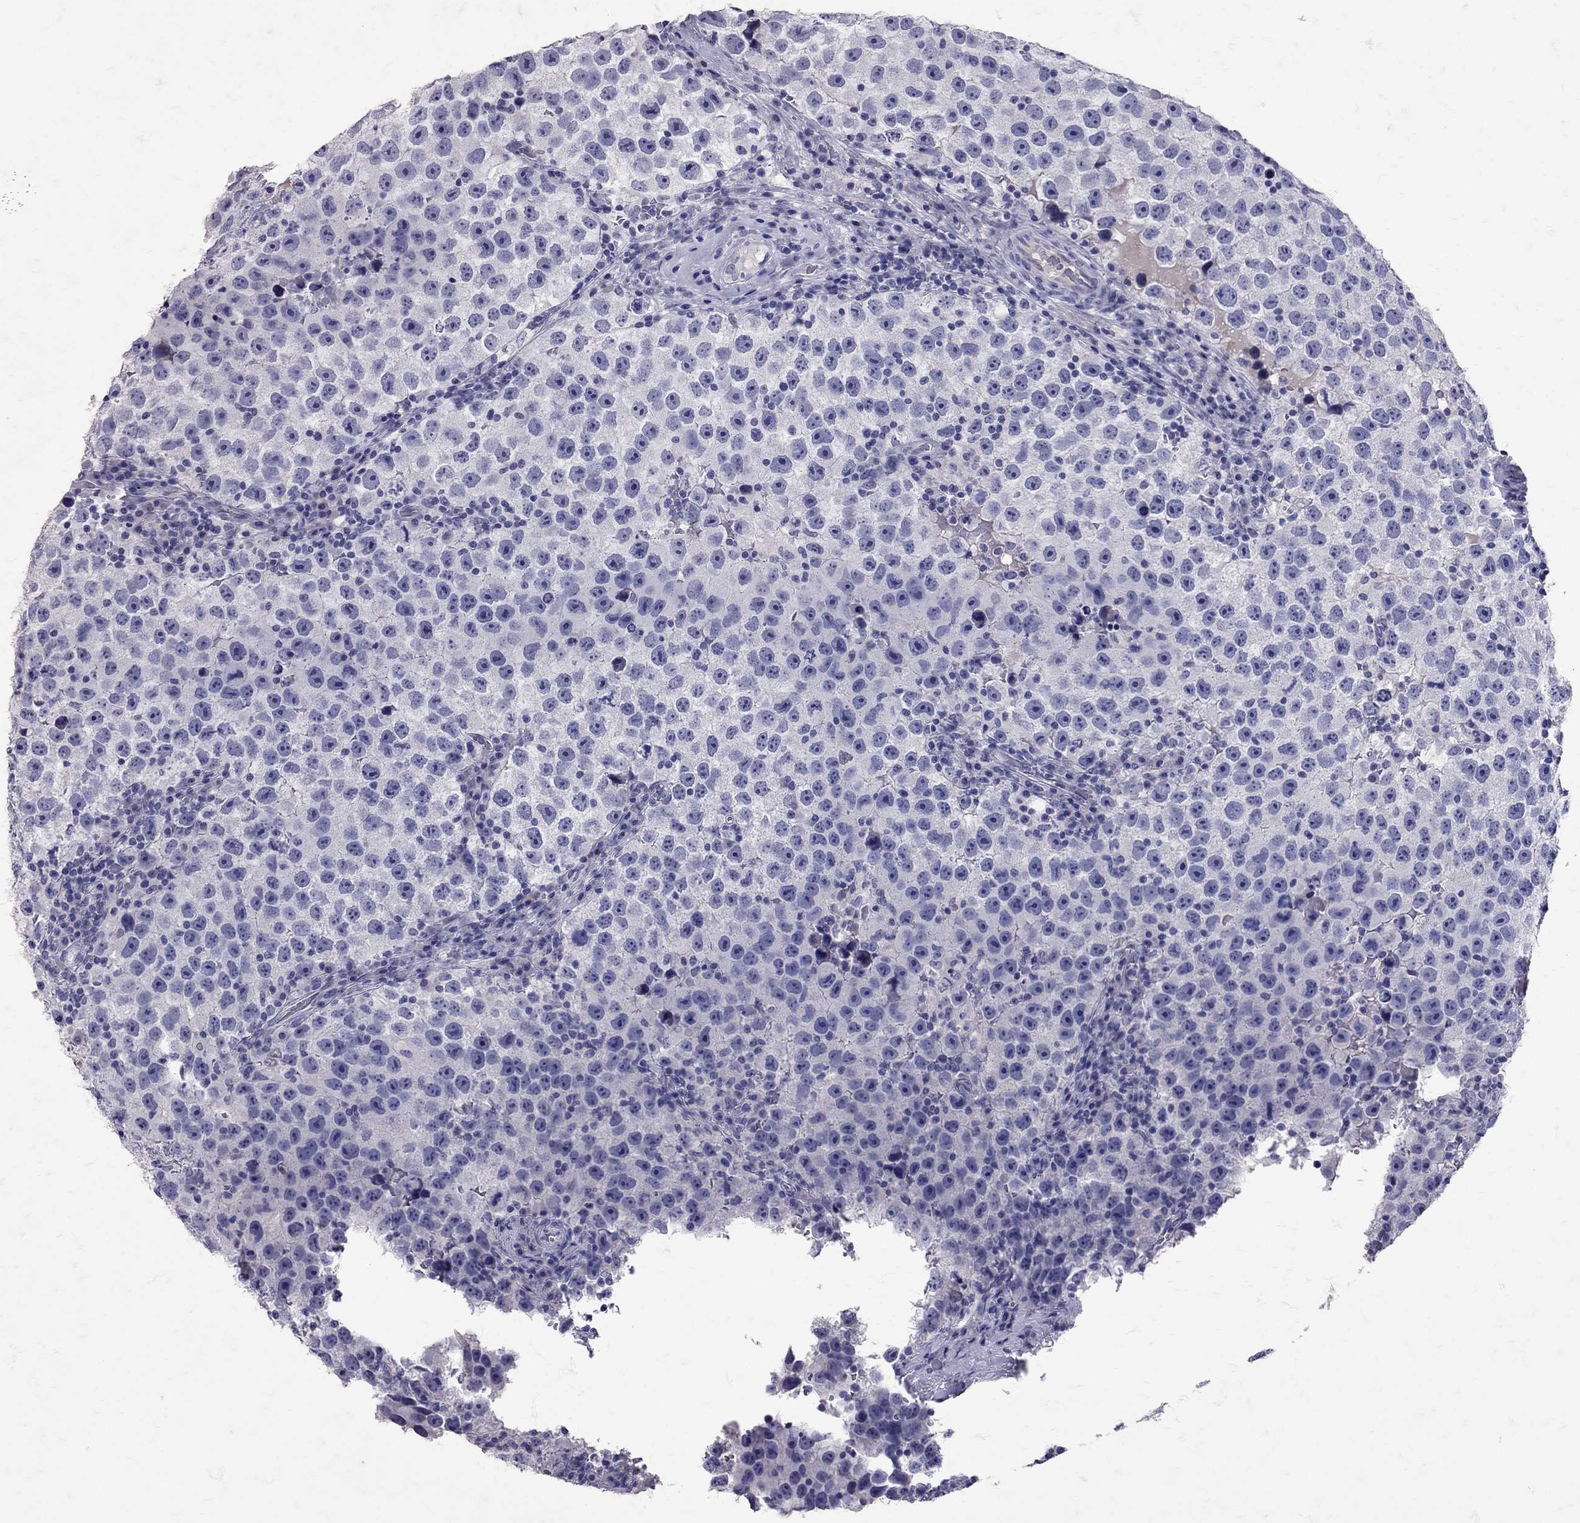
{"staining": {"intensity": "negative", "quantity": "none", "location": "none"}, "tissue": "testis cancer", "cell_type": "Tumor cells", "image_type": "cancer", "snomed": [{"axis": "morphology", "description": "Normal tissue, NOS"}, {"axis": "morphology", "description": "Seminoma, NOS"}, {"axis": "topography", "description": "Testis"}], "caption": "The image reveals no significant positivity in tumor cells of testis seminoma.", "gene": "SST", "patient": {"sex": "male", "age": 31}}